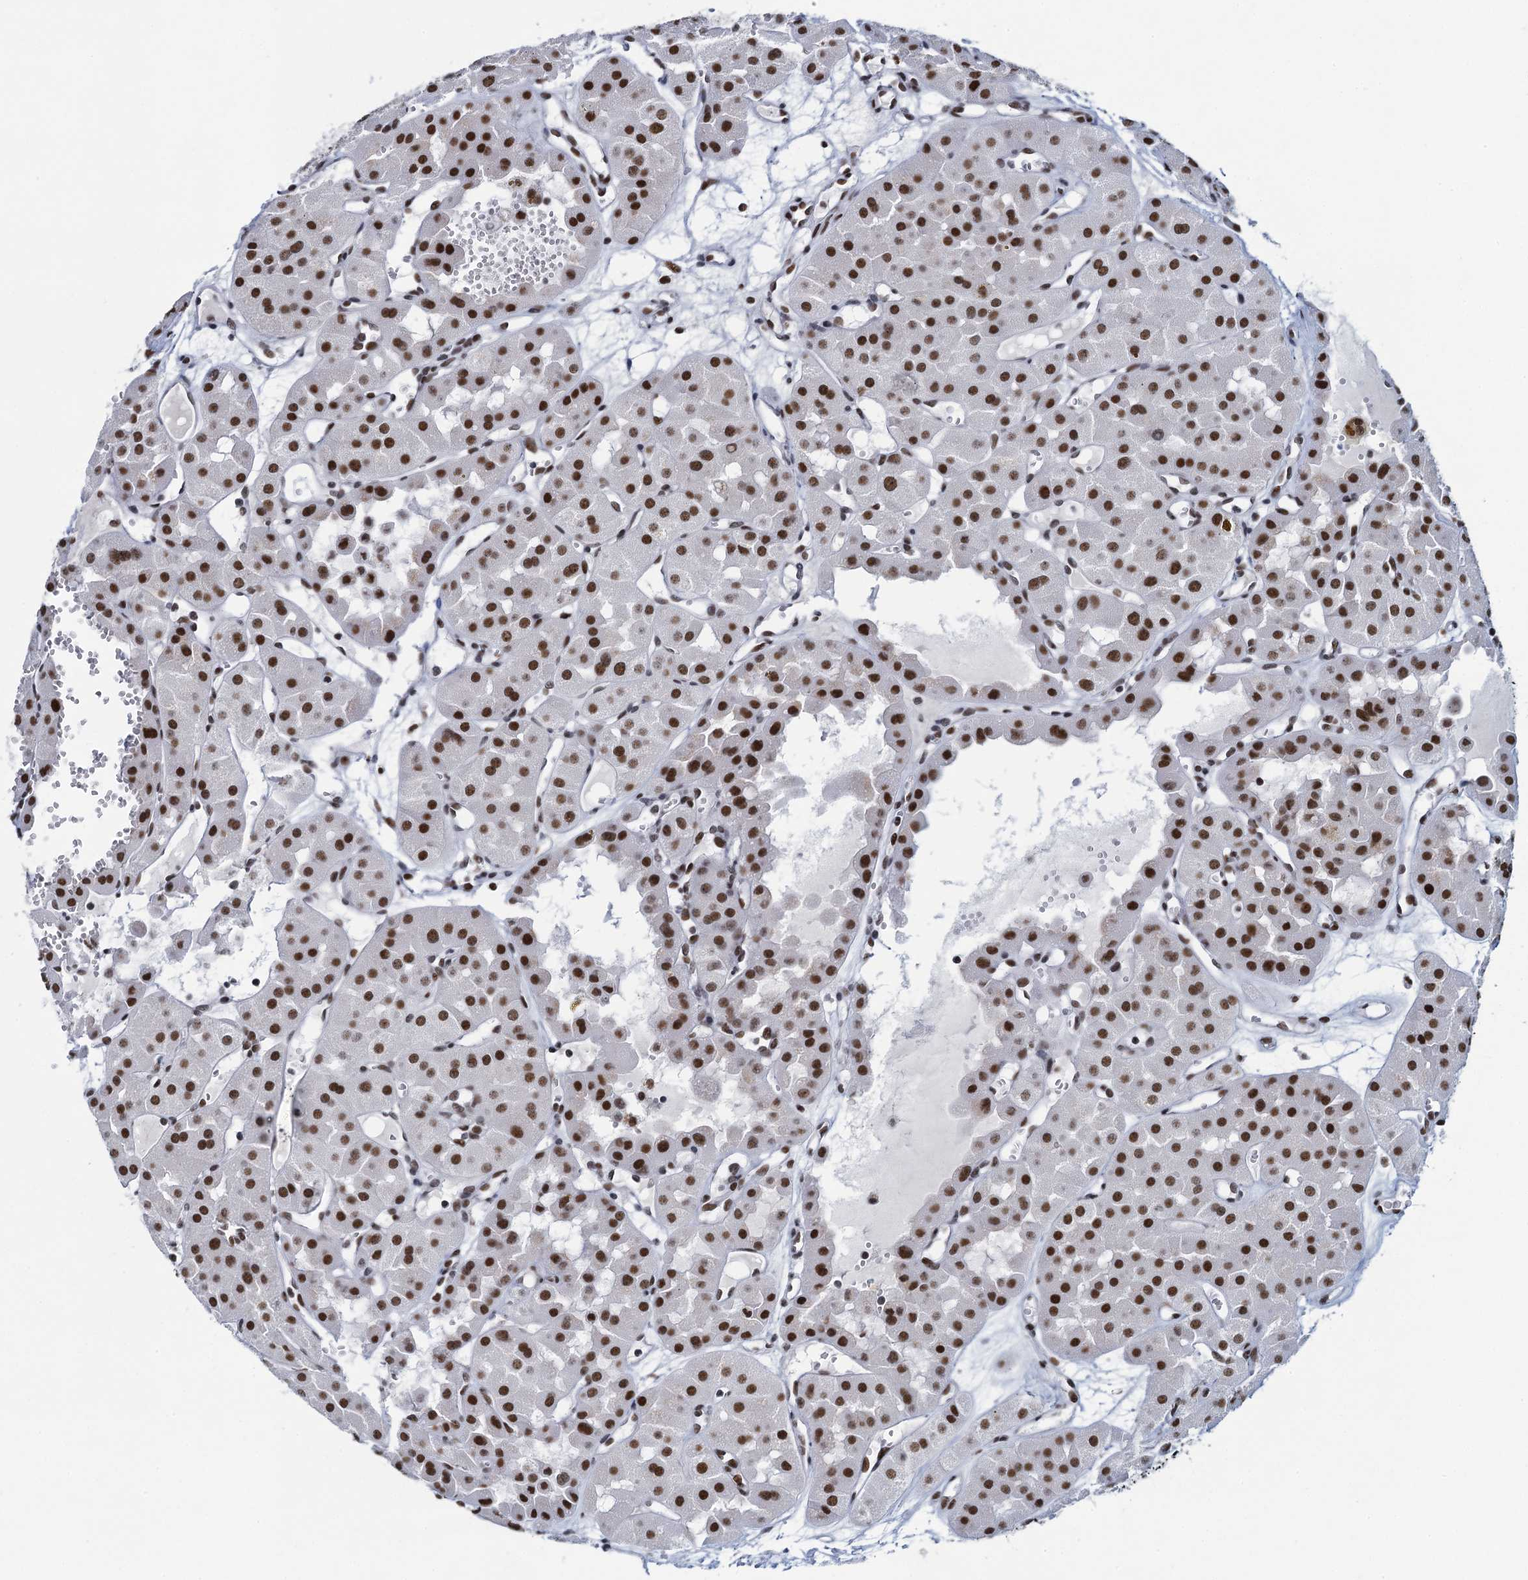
{"staining": {"intensity": "strong", "quantity": ">75%", "location": "nuclear"}, "tissue": "renal cancer", "cell_type": "Tumor cells", "image_type": "cancer", "snomed": [{"axis": "morphology", "description": "Carcinoma, NOS"}, {"axis": "topography", "description": "Kidney"}], "caption": "An IHC image of tumor tissue is shown. Protein staining in brown shows strong nuclear positivity in renal cancer within tumor cells.", "gene": "HNRNPUL2", "patient": {"sex": "female", "age": 75}}